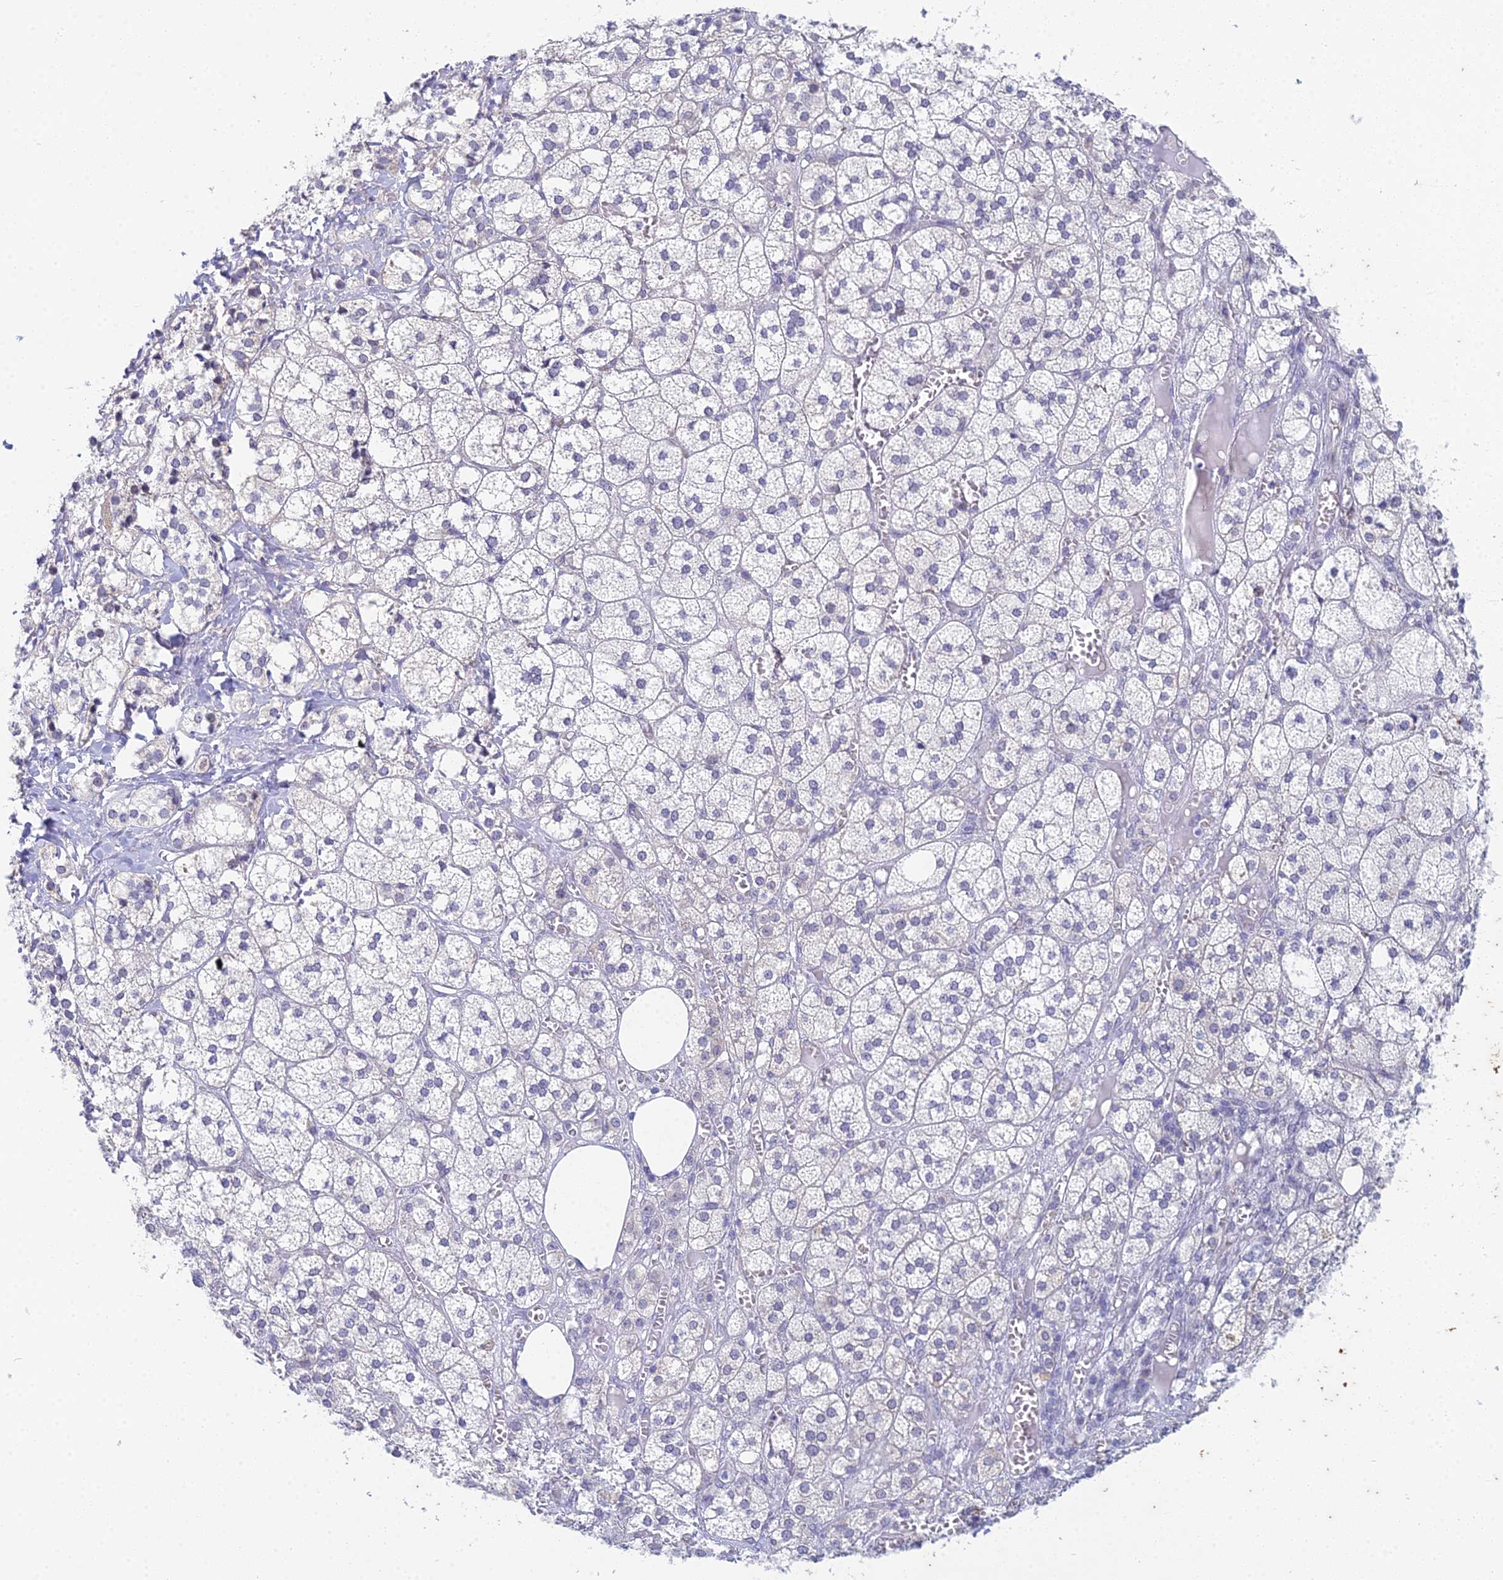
{"staining": {"intensity": "negative", "quantity": "none", "location": "none"}, "tissue": "adrenal gland", "cell_type": "Glandular cells", "image_type": "normal", "snomed": [{"axis": "morphology", "description": "Normal tissue, NOS"}, {"axis": "topography", "description": "Adrenal gland"}], "caption": "Immunohistochemistry histopathology image of normal adrenal gland: human adrenal gland stained with DAB demonstrates no significant protein staining in glandular cells.", "gene": "EEF2KMT", "patient": {"sex": "female", "age": 61}}